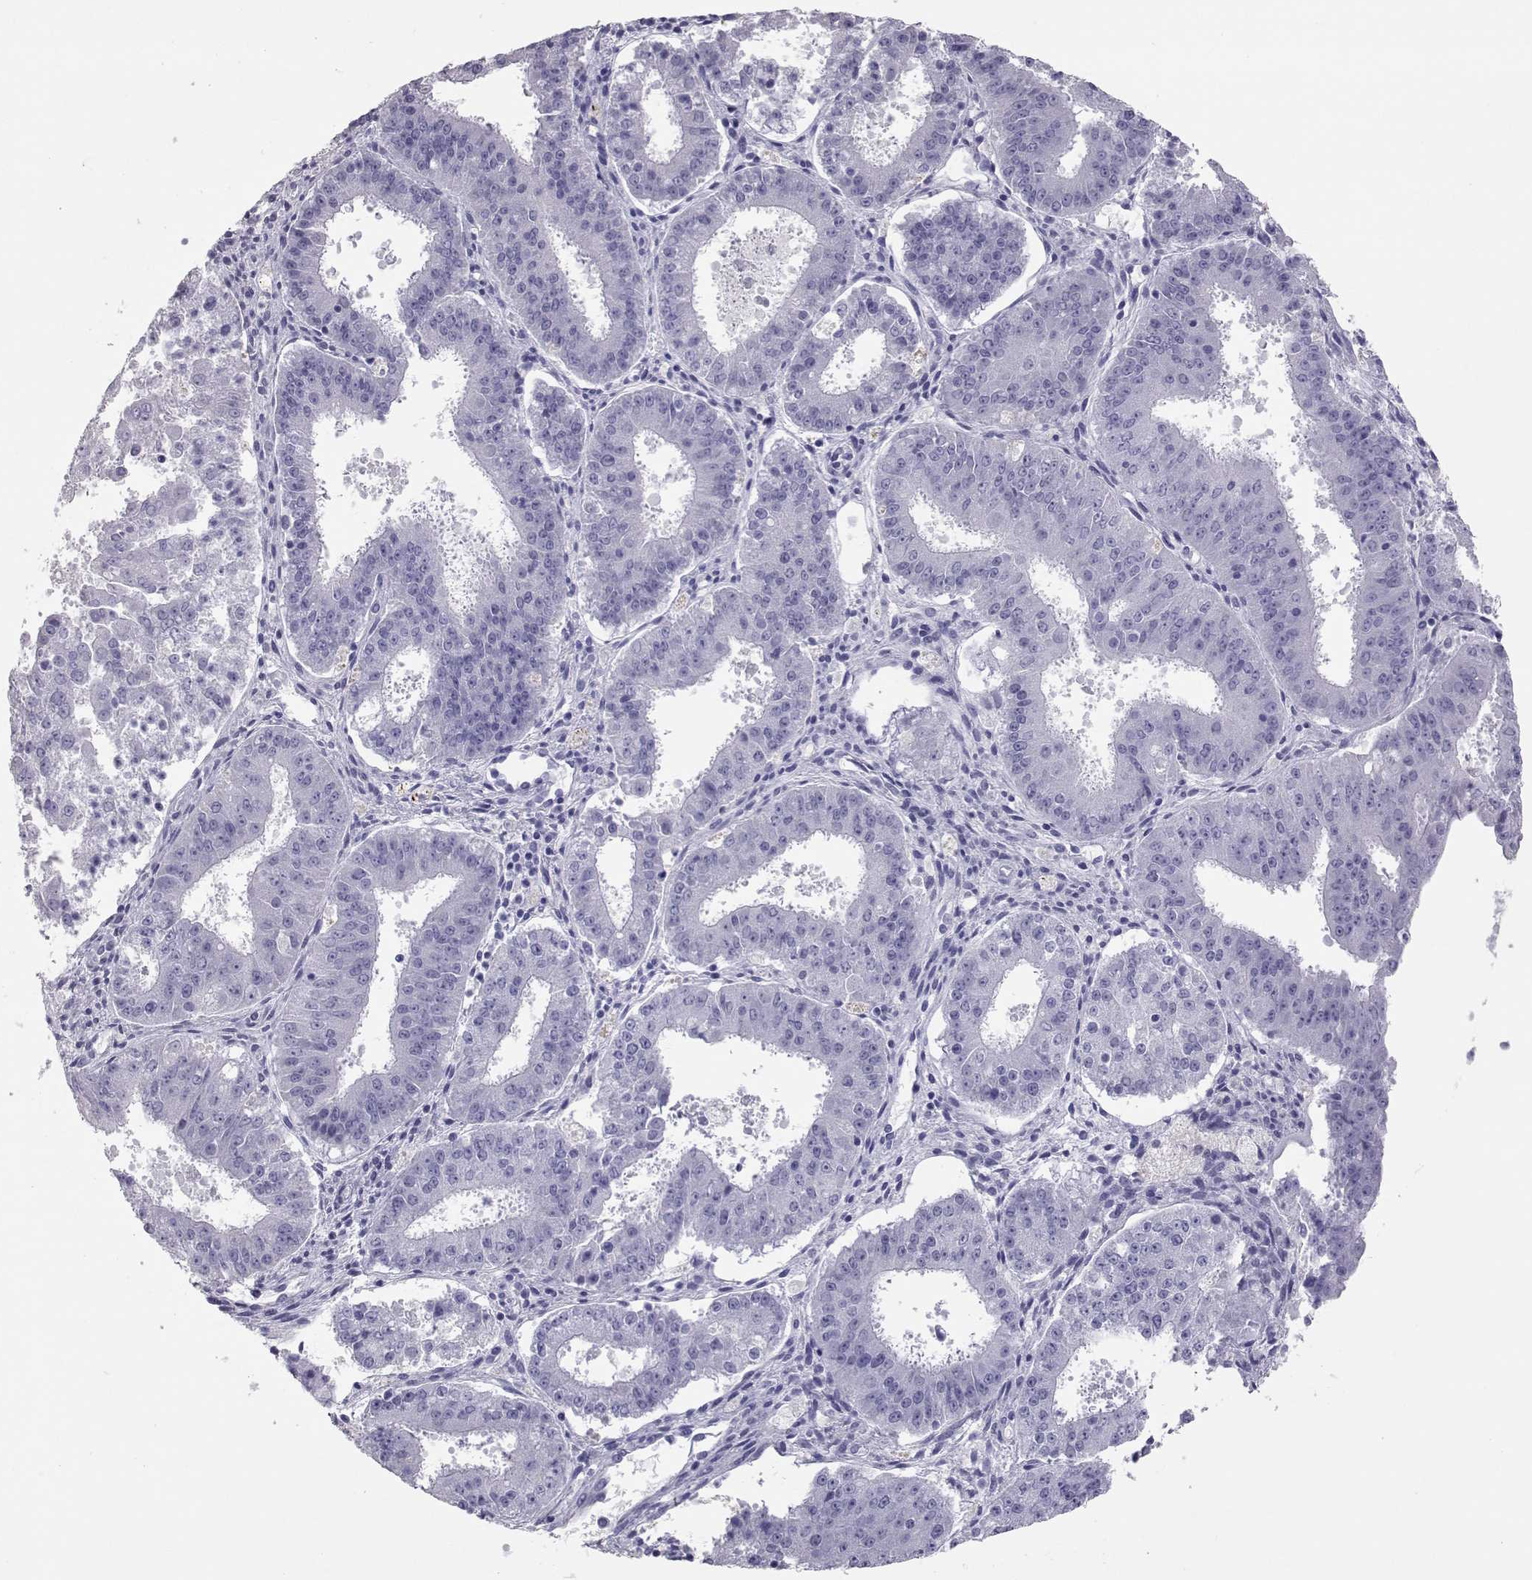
{"staining": {"intensity": "negative", "quantity": "none", "location": "none"}, "tissue": "ovarian cancer", "cell_type": "Tumor cells", "image_type": "cancer", "snomed": [{"axis": "morphology", "description": "Carcinoma, endometroid"}, {"axis": "topography", "description": "Ovary"}], "caption": "An immunohistochemistry (IHC) photomicrograph of ovarian cancer is shown. There is no staining in tumor cells of ovarian cancer.", "gene": "PMCH", "patient": {"sex": "female", "age": 42}}